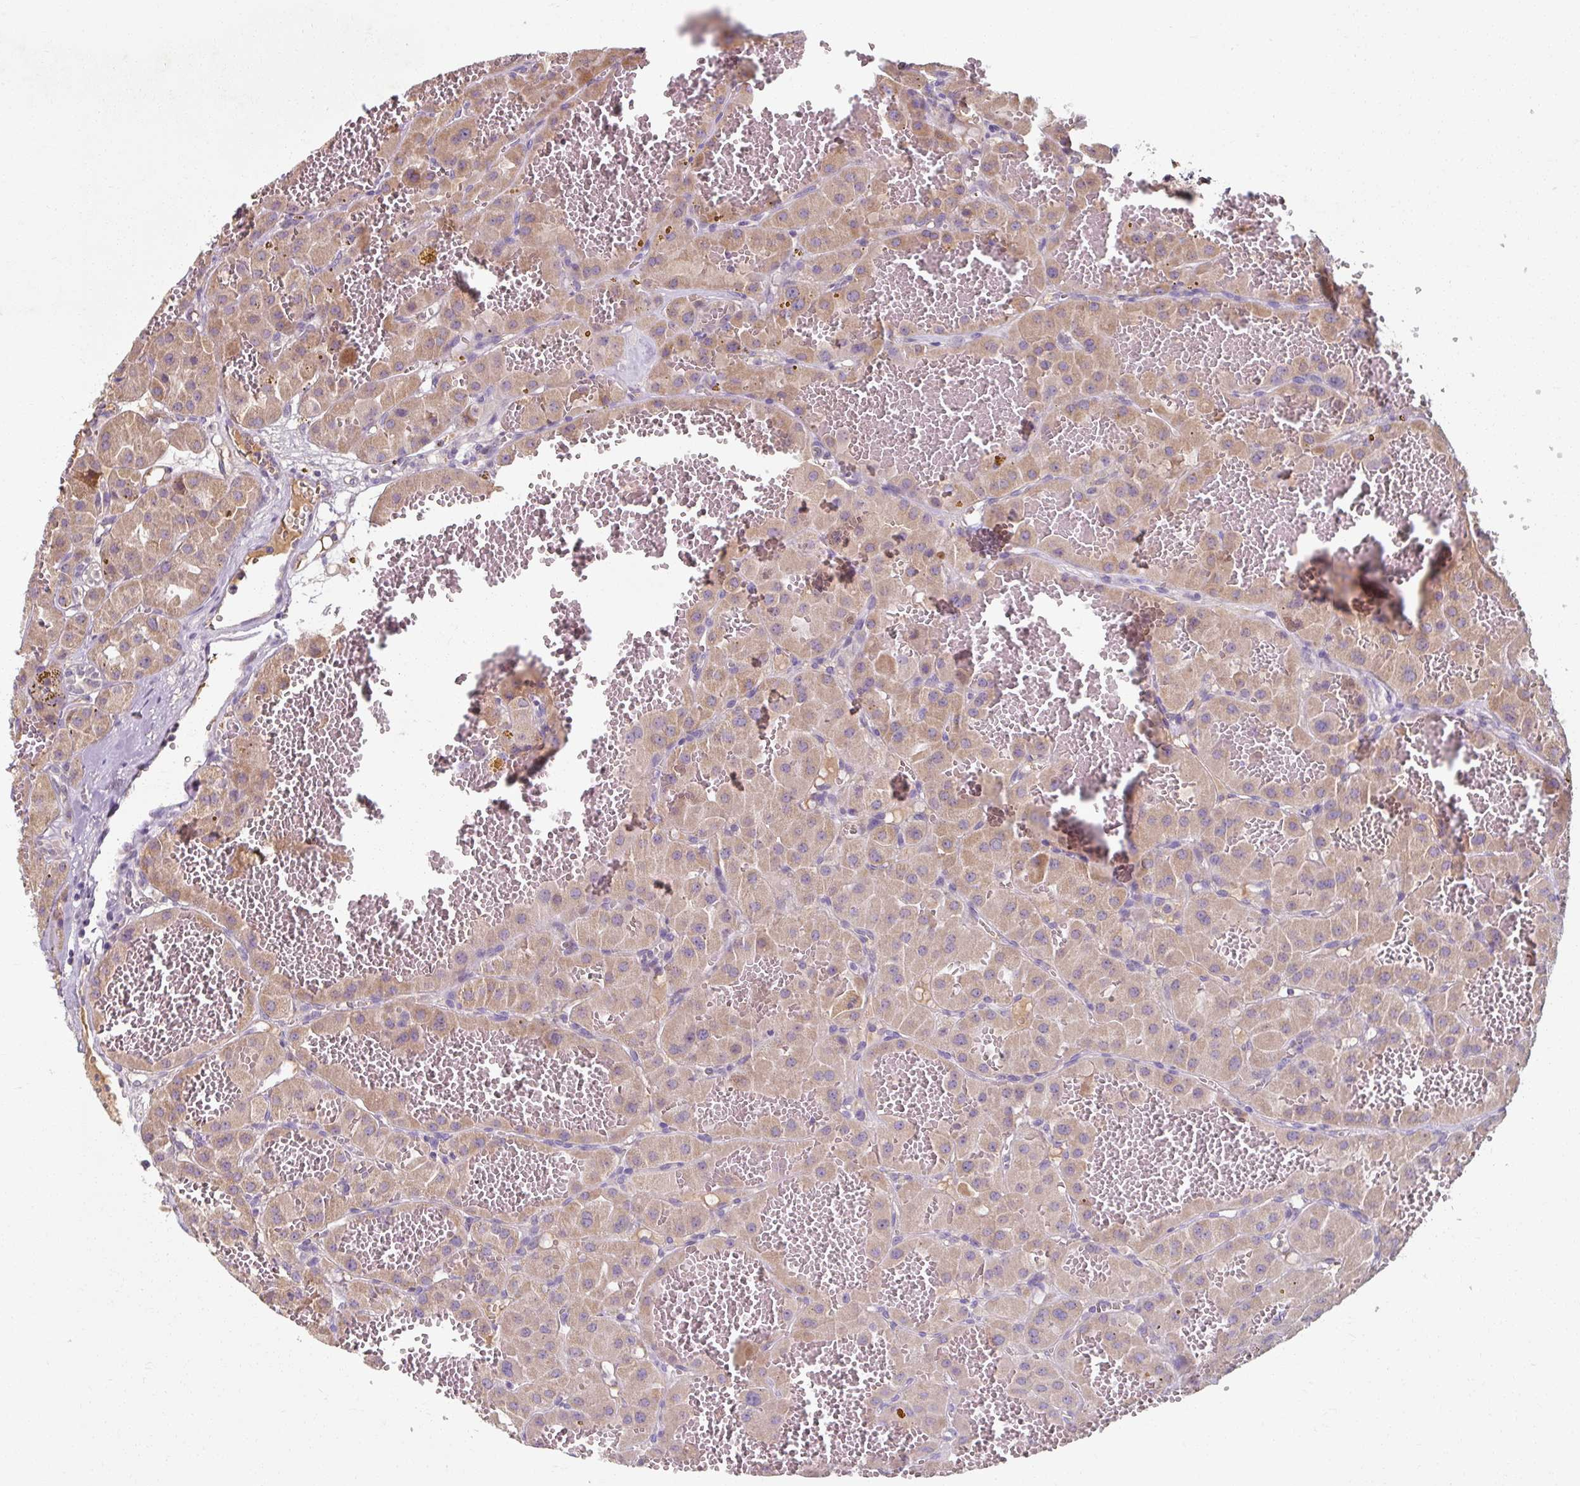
{"staining": {"intensity": "weak", "quantity": "25%-75%", "location": "cytoplasmic/membranous"}, "tissue": "renal cancer", "cell_type": "Tumor cells", "image_type": "cancer", "snomed": [{"axis": "morphology", "description": "Carcinoma, NOS"}, {"axis": "topography", "description": "Kidney"}], "caption": "DAB (3,3'-diaminobenzidine) immunohistochemical staining of renal carcinoma exhibits weak cytoplasmic/membranous protein positivity in about 25%-75% of tumor cells.", "gene": "TSEN54", "patient": {"sex": "female", "age": 75}}